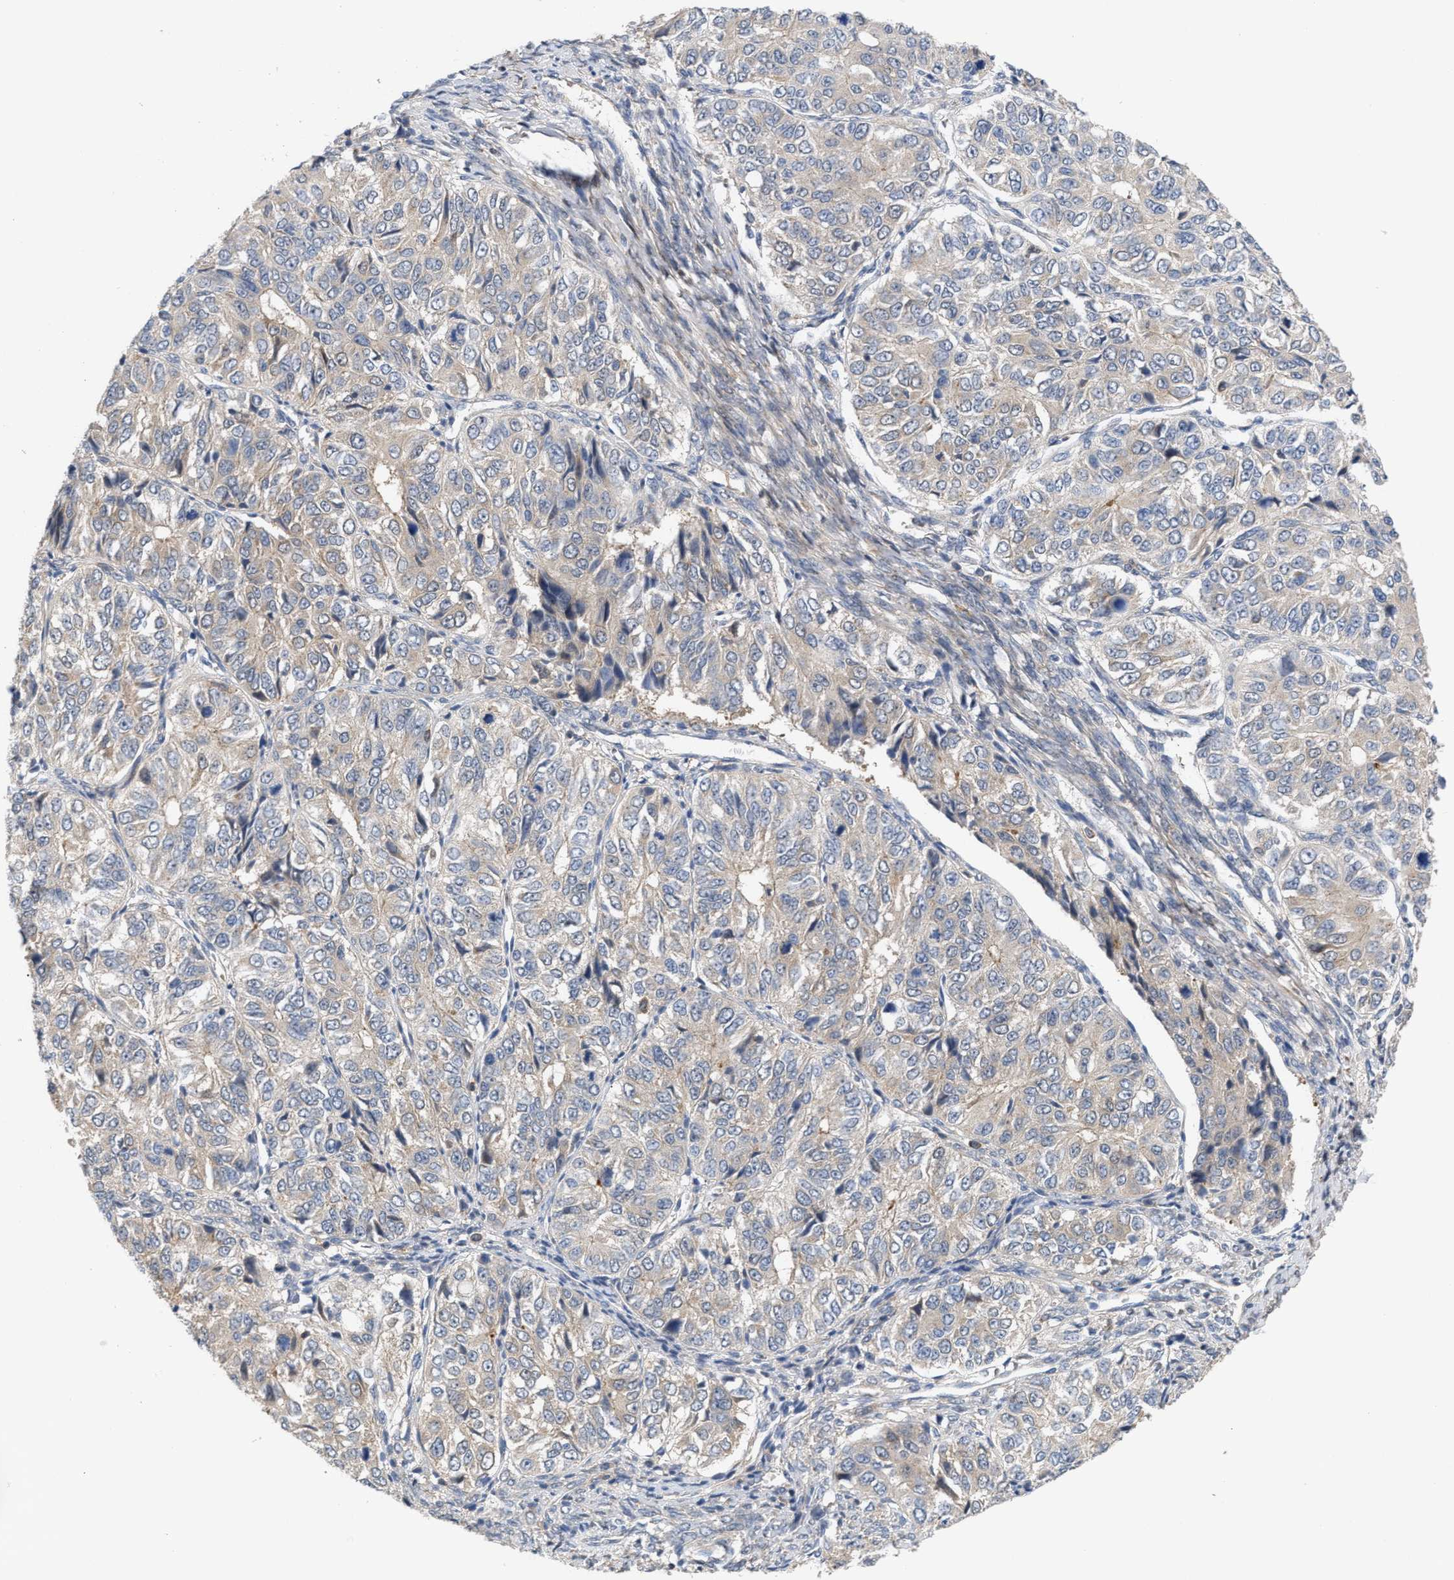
{"staining": {"intensity": "weak", "quantity": "<25%", "location": "cytoplasmic/membranous"}, "tissue": "ovarian cancer", "cell_type": "Tumor cells", "image_type": "cancer", "snomed": [{"axis": "morphology", "description": "Carcinoma, endometroid"}, {"axis": "topography", "description": "Ovary"}], "caption": "Immunohistochemistry histopathology image of neoplastic tissue: human ovarian cancer stained with DAB (3,3'-diaminobenzidine) exhibits no significant protein positivity in tumor cells.", "gene": "DBNL", "patient": {"sex": "female", "age": 51}}